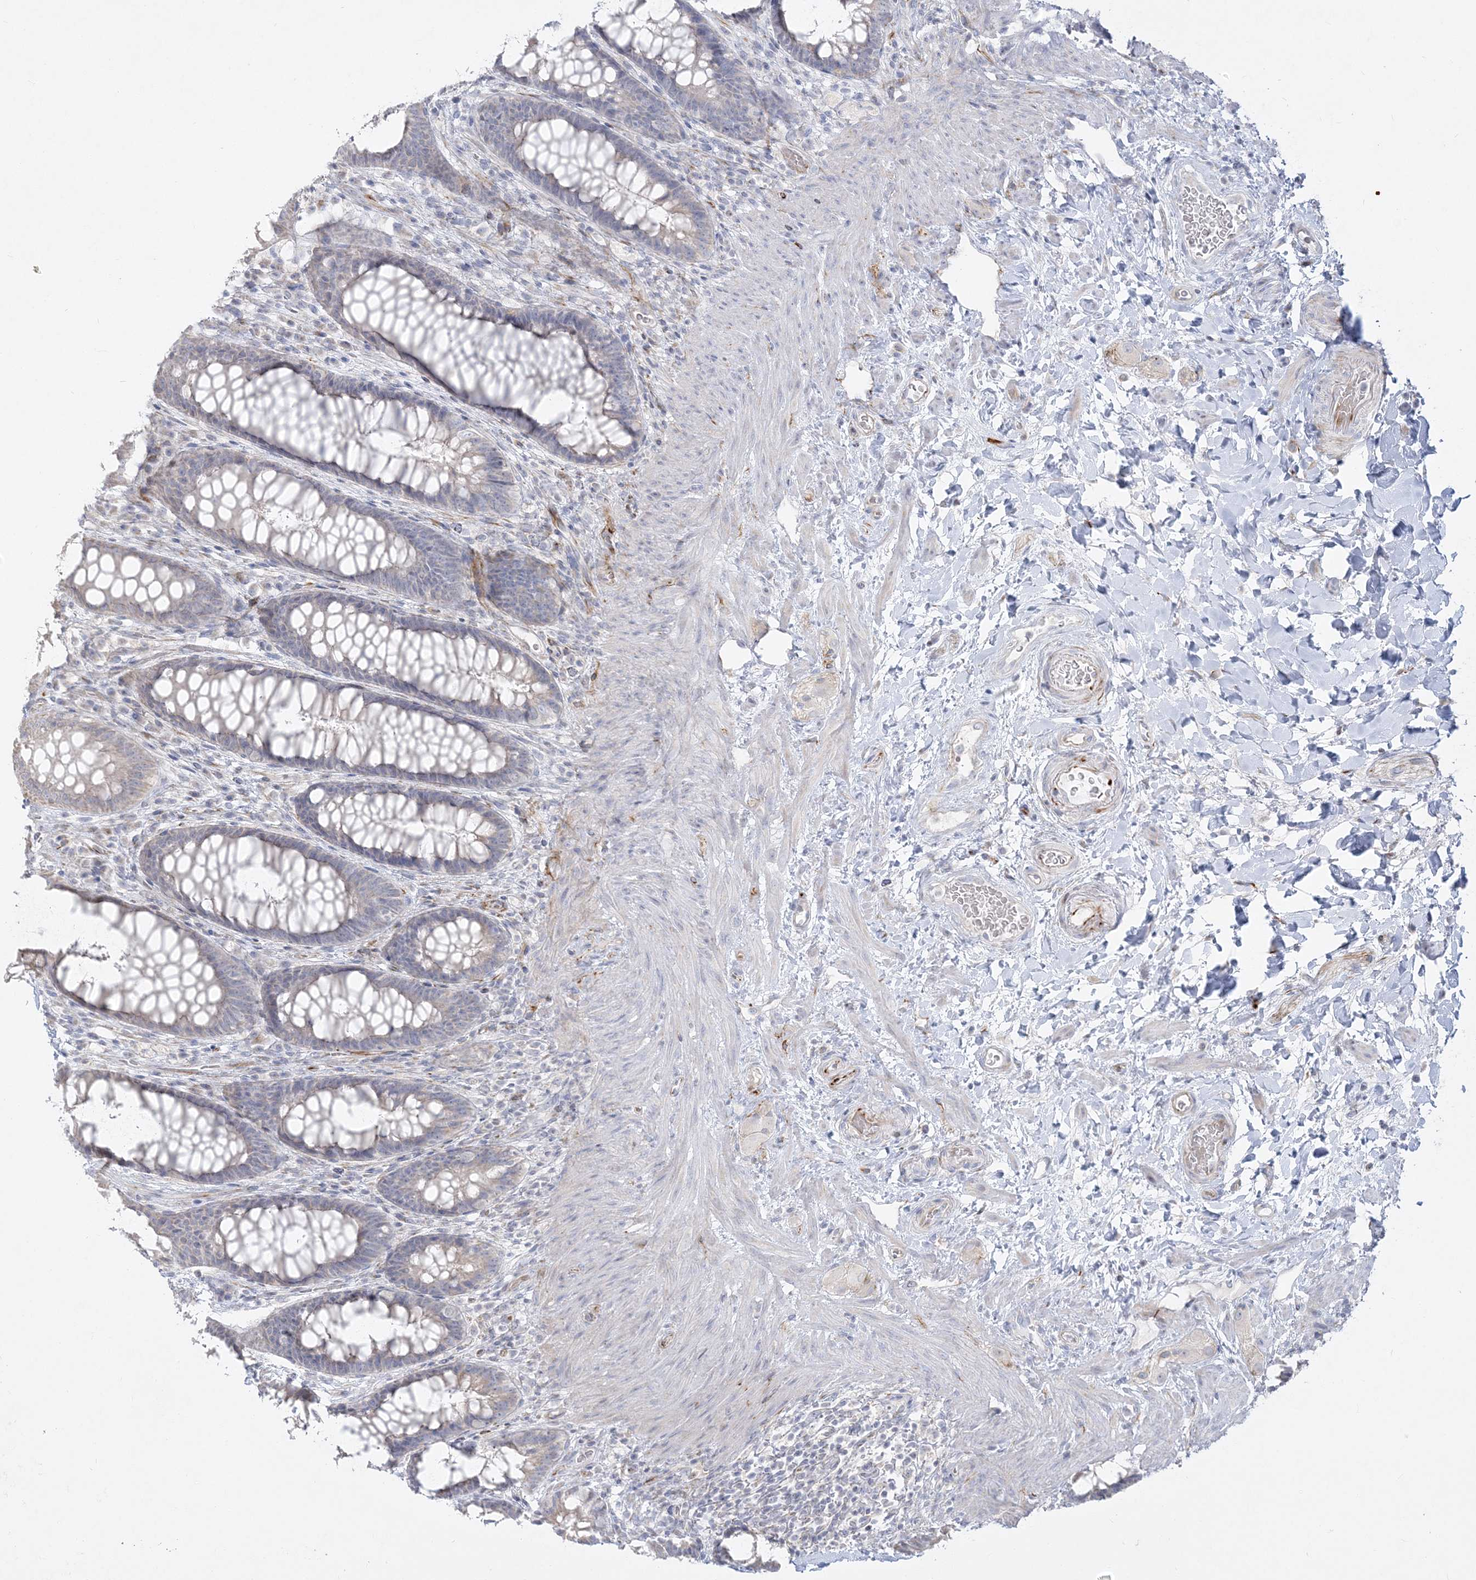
{"staining": {"intensity": "weak", "quantity": "<25%", "location": "cytoplasmic/membranous"}, "tissue": "rectum", "cell_type": "Glandular cells", "image_type": "normal", "snomed": [{"axis": "morphology", "description": "Normal tissue, NOS"}, {"axis": "topography", "description": "Rectum"}], "caption": "This is an immunohistochemistry (IHC) photomicrograph of benign rectum. There is no expression in glandular cells.", "gene": "GPAT2", "patient": {"sex": "female", "age": 46}}